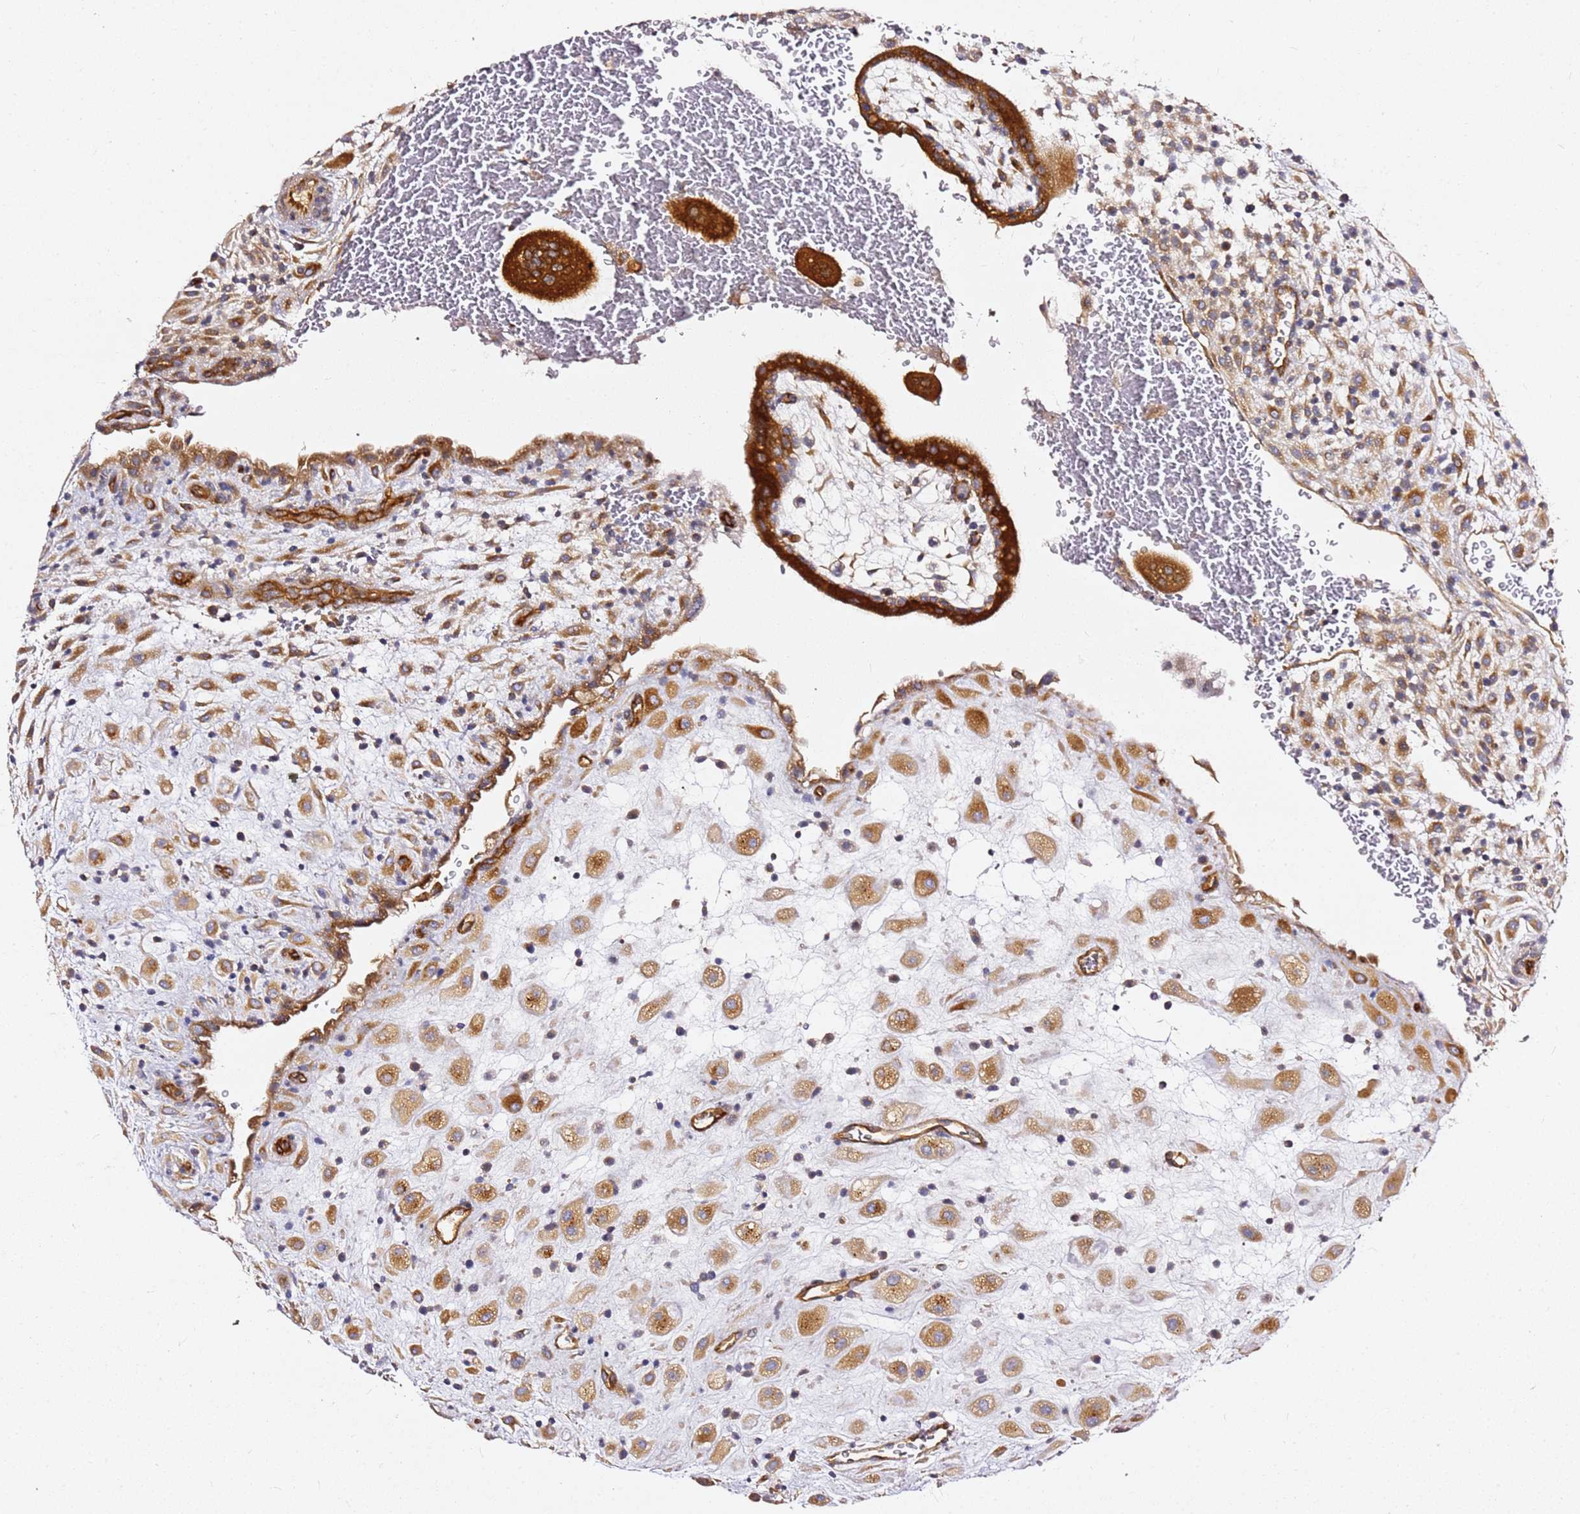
{"staining": {"intensity": "moderate", "quantity": ">75%", "location": "cytoplasmic/membranous"}, "tissue": "placenta", "cell_type": "Decidual cells", "image_type": "normal", "snomed": [{"axis": "morphology", "description": "Normal tissue, NOS"}, {"axis": "topography", "description": "Placenta"}], "caption": "Decidual cells exhibit medium levels of moderate cytoplasmic/membranous expression in approximately >75% of cells in unremarkable placenta.", "gene": "KIF7", "patient": {"sex": "female", "age": 35}}